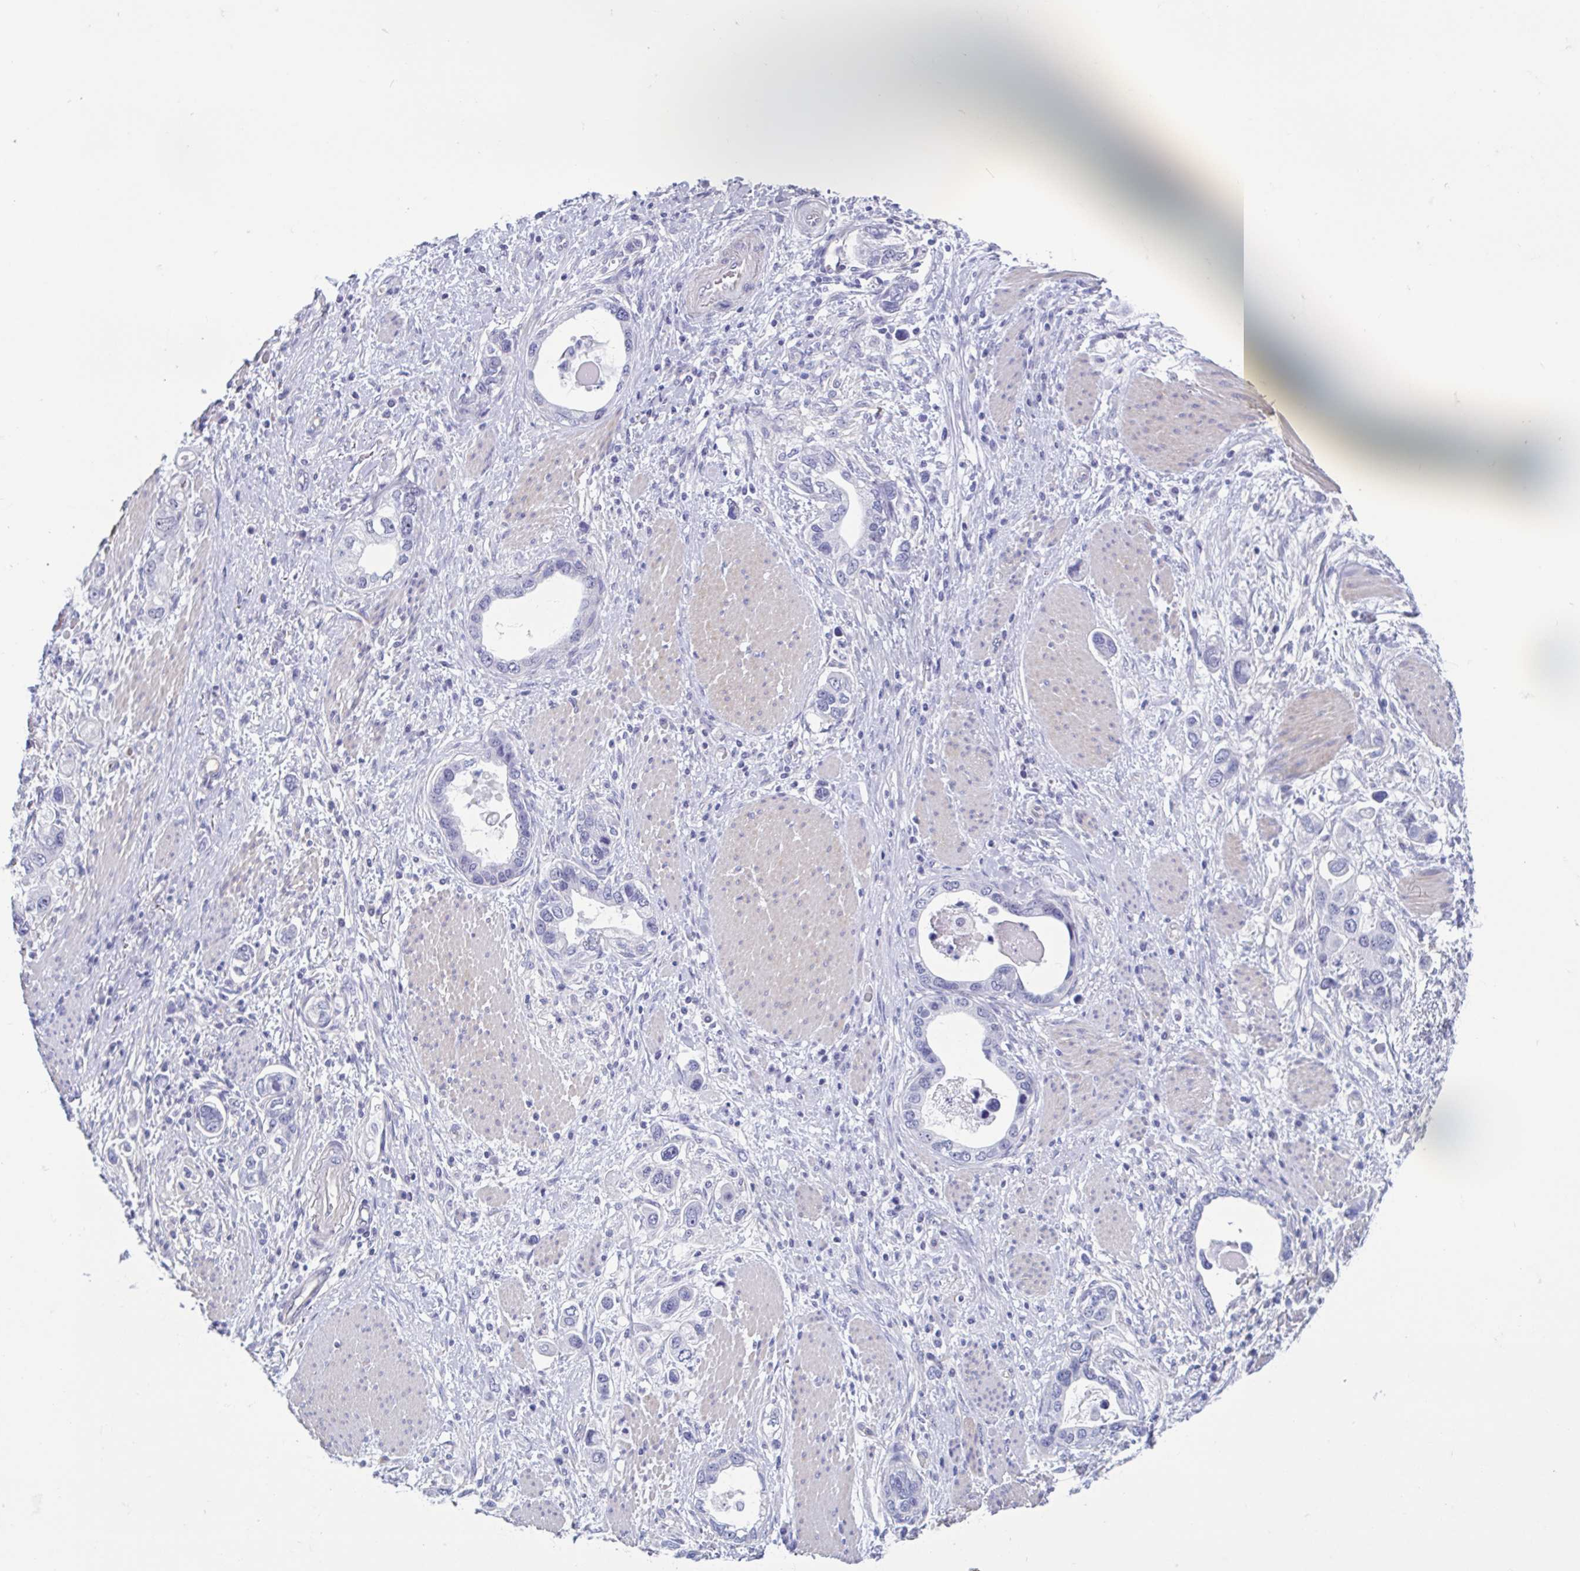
{"staining": {"intensity": "negative", "quantity": "none", "location": "none"}, "tissue": "stomach cancer", "cell_type": "Tumor cells", "image_type": "cancer", "snomed": [{"axis": "morphology", "description": "Adenocarcinoma, NOS"}, {"axis": "topography", "description": "Stomach, lower"}], "caption": "Tumor cells are negative for protein expression in human stomach adenocarcinoma.", "gene": "MORC4", "patient": {"sex": "female", "age": 93}}